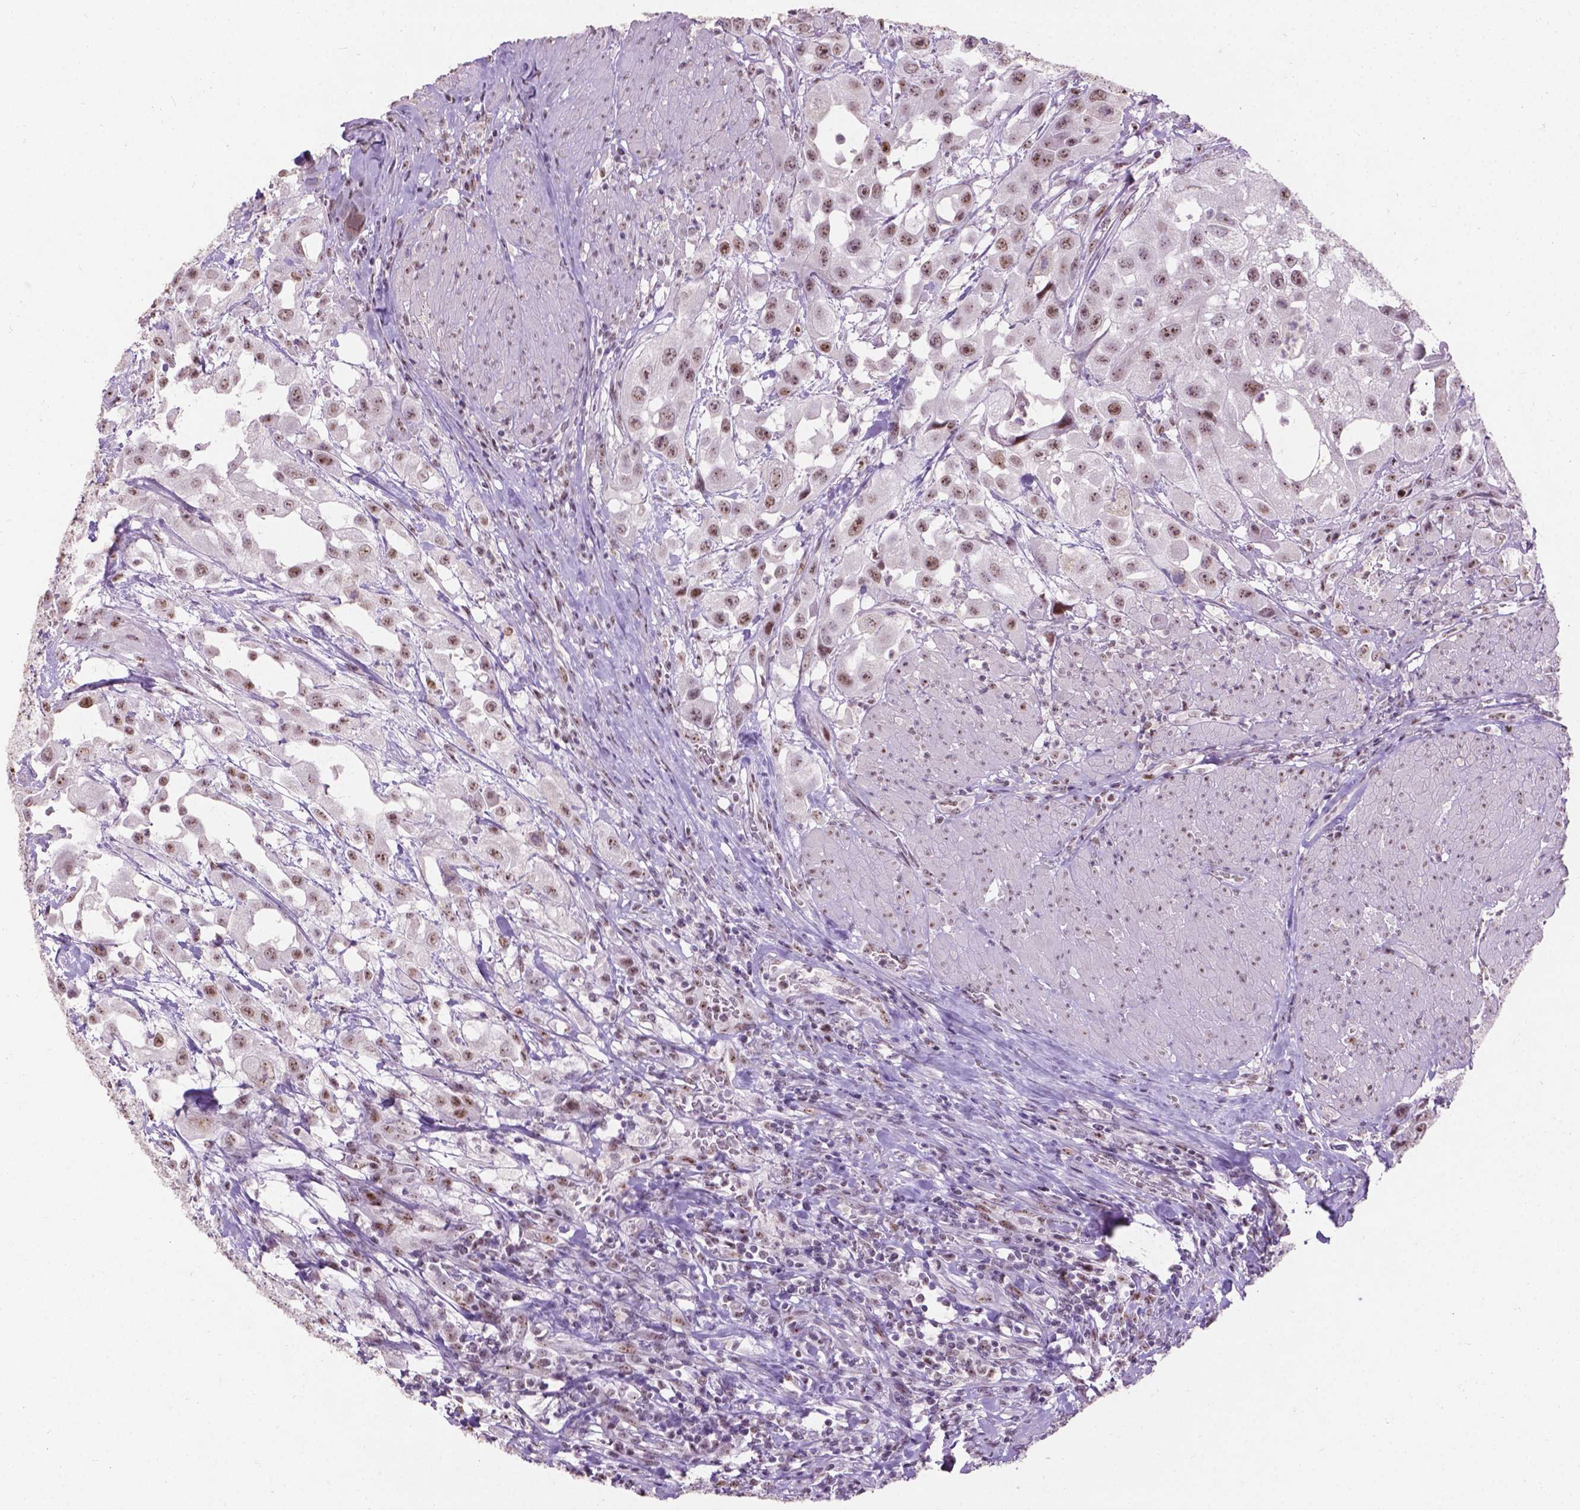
{"staining": {"intensity": "moderate", "quantity": ">75%", "location": "nuclear"}, "tissue": "urothelial cancer", "cell_type": "Tumor cells", "image_type": "cancer", "snomed": [{"axis": "morphology", "description": "Urothelial carcinoma, High grade"}, {"axis": "topography", "description": "Urinary bladder"}], "caption": "Brown immunohistochemical staining in human urothelial cancer displays moderate nuclear positivity in about >75% of tumor cells.", "gene": "COIL", "patient": {"sex": "male", "age": 79}}